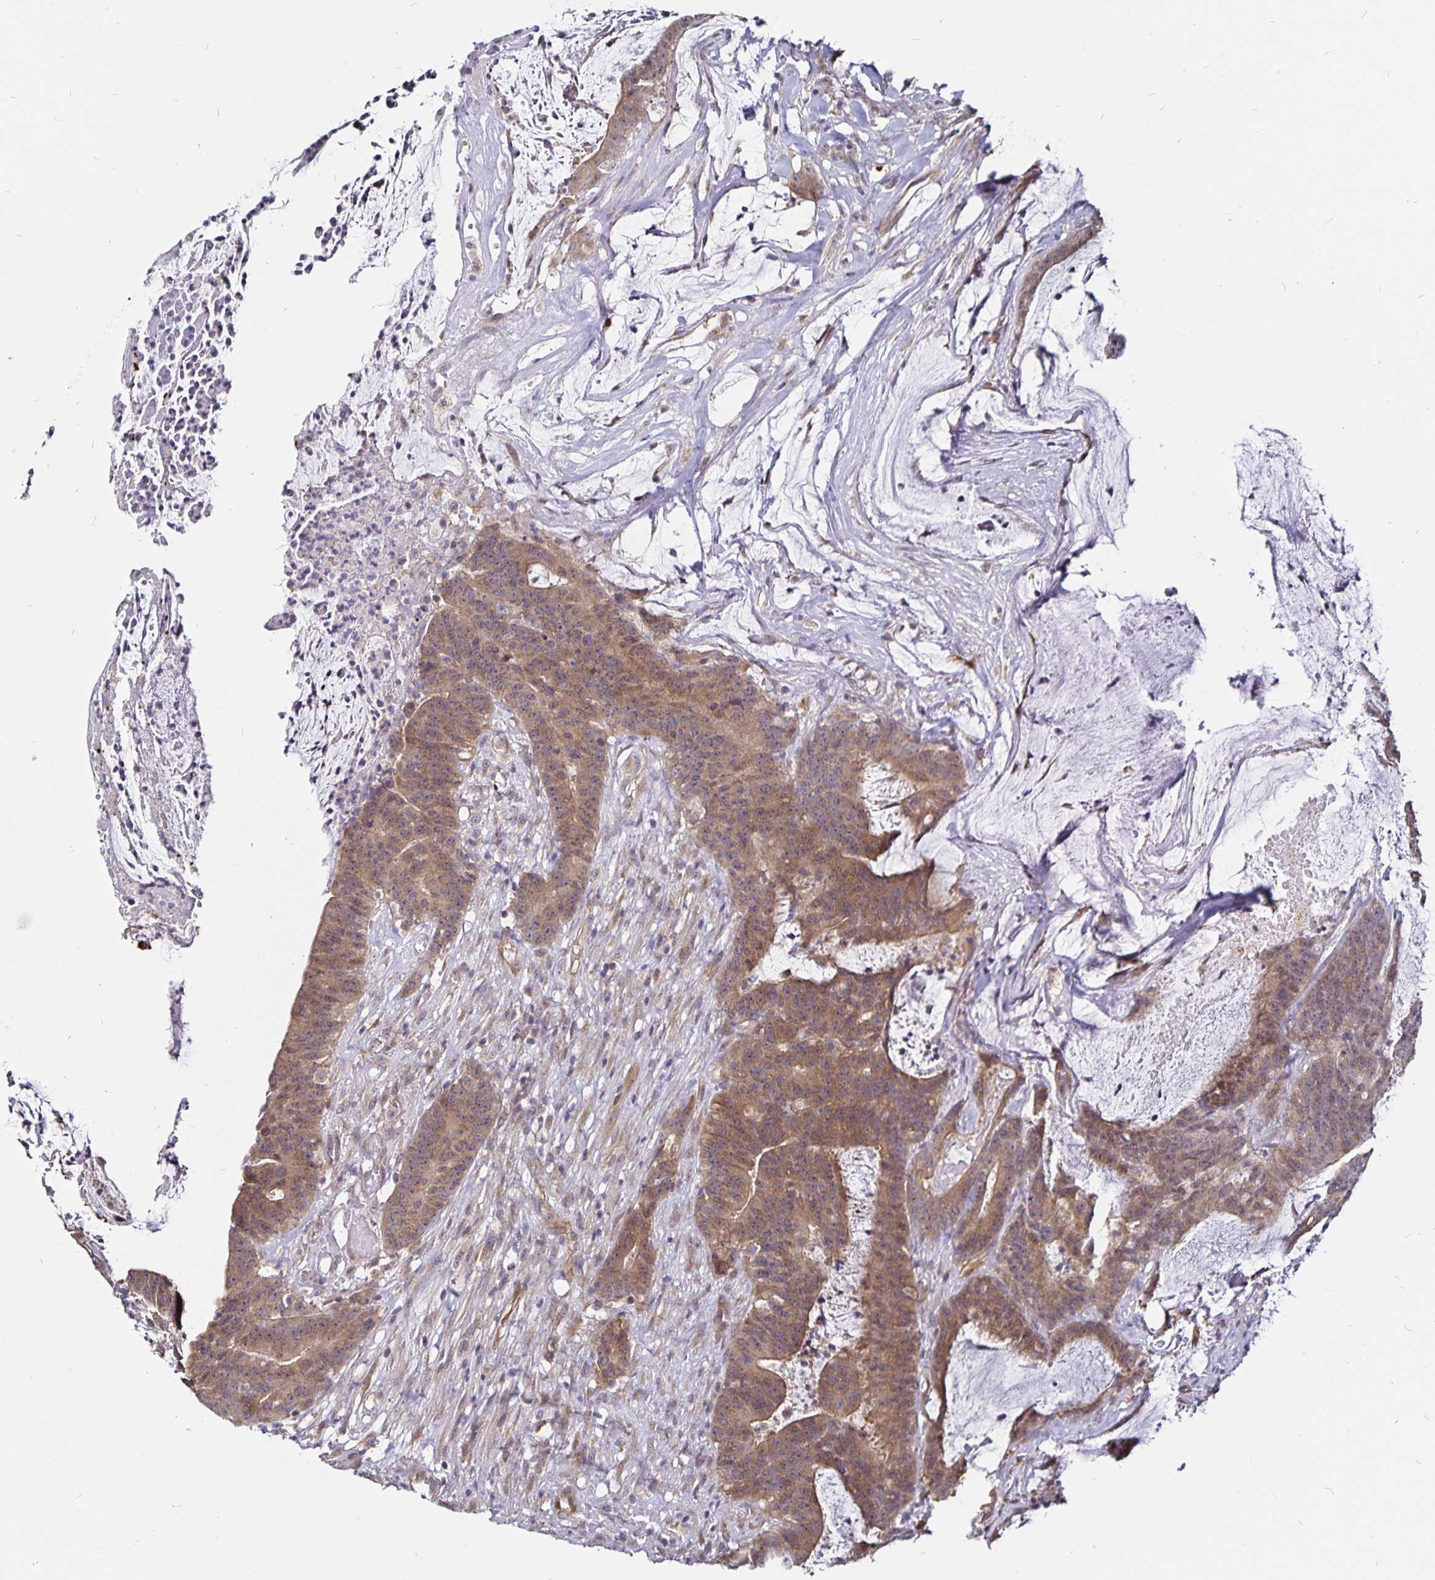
{"staining": {"intensity": "moderate", "quantity": ">75%", "location": "cytoplasmic/membranous,nuclear"}, "tissue": "colorectal cancer", "cell_type": "Tumor cells", "image_type": "cancer", "snomed": [{"axis": "morphology", "description": "Adenocarcinoma, NOS"}, {"axis": "topography", "description": "Colon"}], "caption": "Protein staining of colorectal adenocarcinoma tissue reveals moderate cytoplasmic/membranous and nuclear expression in about >75% of tumor cells.", "gene": "CYP27A1", "patient": {"sex": "female", "age": 78}}